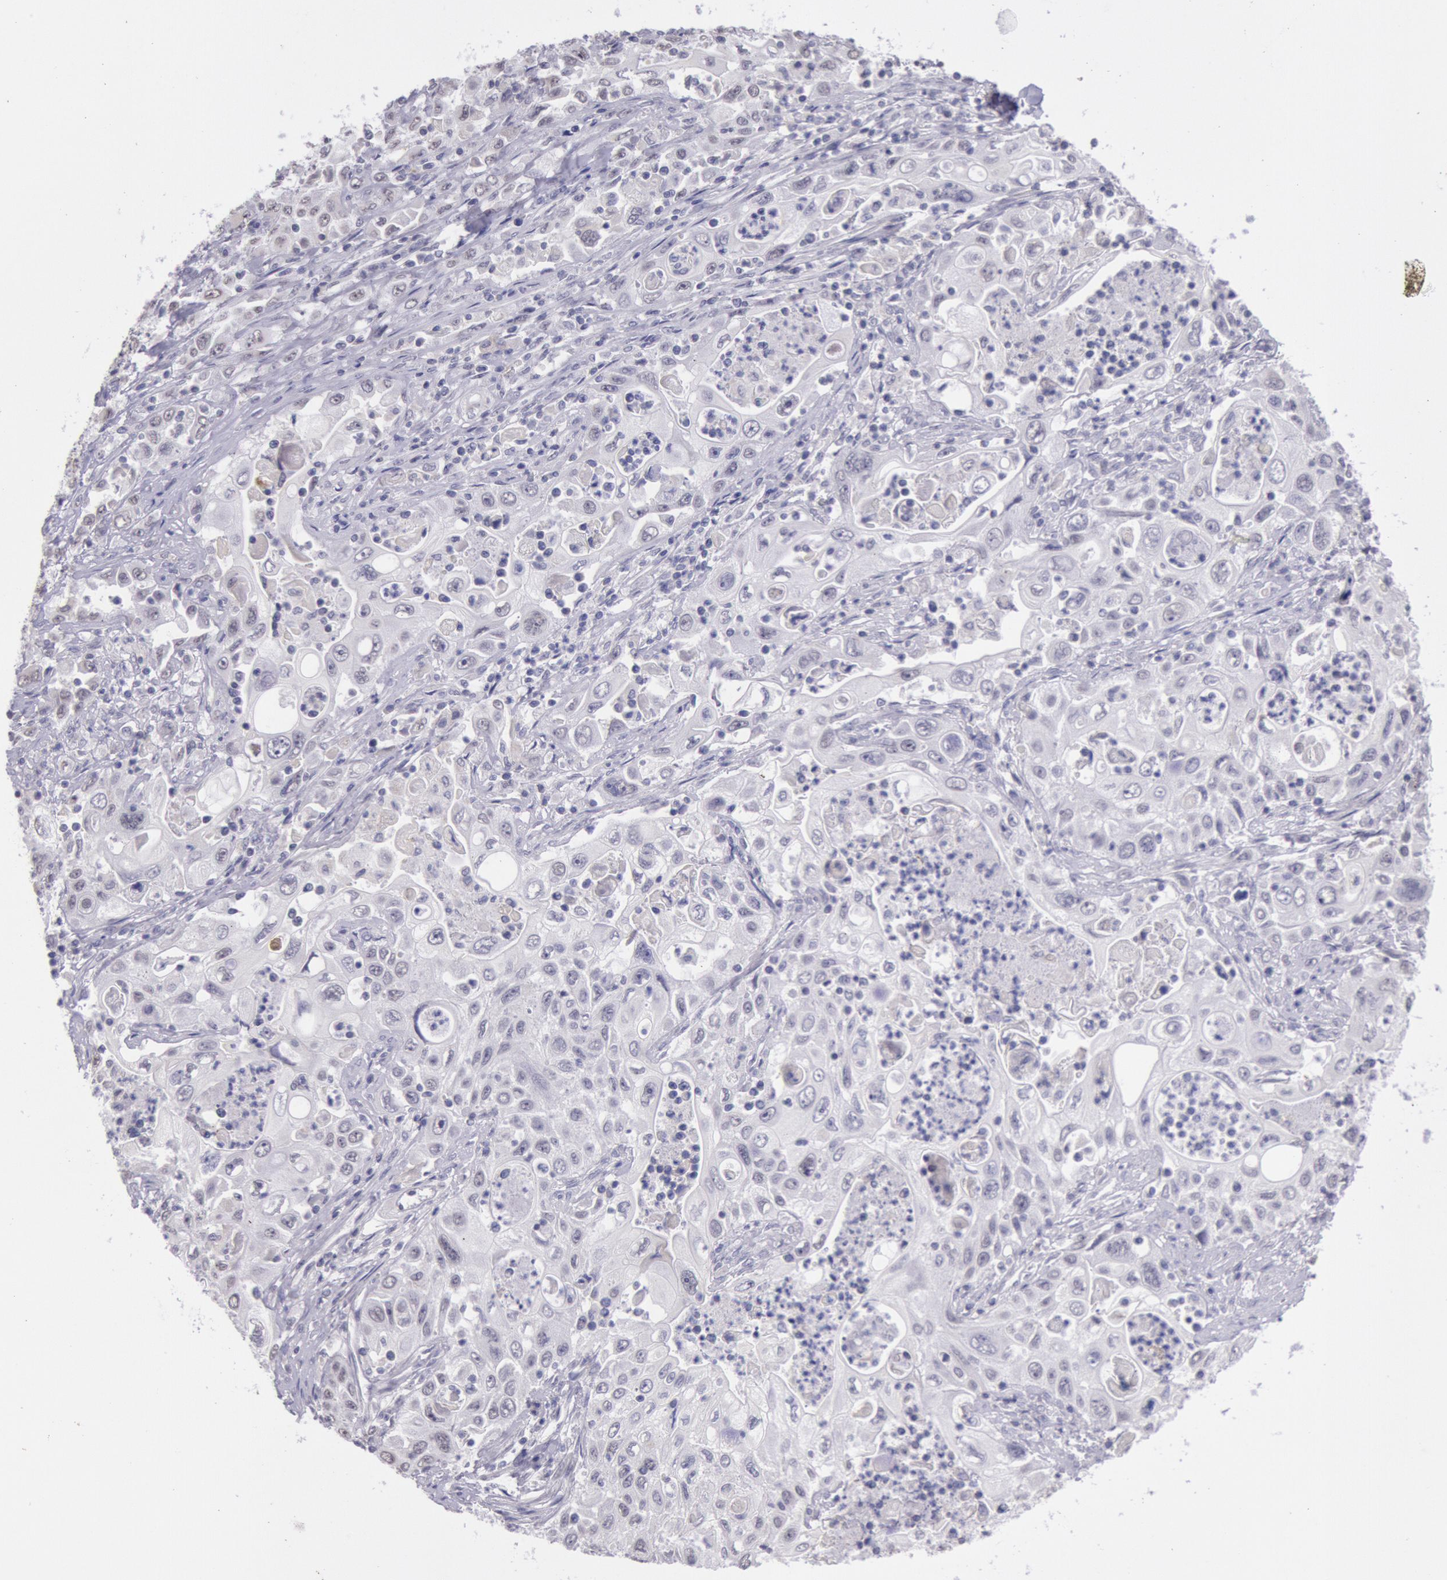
{"staining": {"intensity": "weak", "quantity": "25%-75%", "location": "cytoplasmic/membranous"}, "tissue": "pancreatic cancer", "cell_type": "Tumor cells", "image_type": "cancer", "snomed": [{"axis": "morphology", "description": "Adenocarcinoma, NOS"}, {"axis": "topography", "description": "Pancreas"}], "caption": "Pancreatic cancer stained for a protein displays weak cytoplasmic/membranous positivity in tumor cells.", "gene": "FRMD6", "patient": {"sex": "male", "age": 70}}